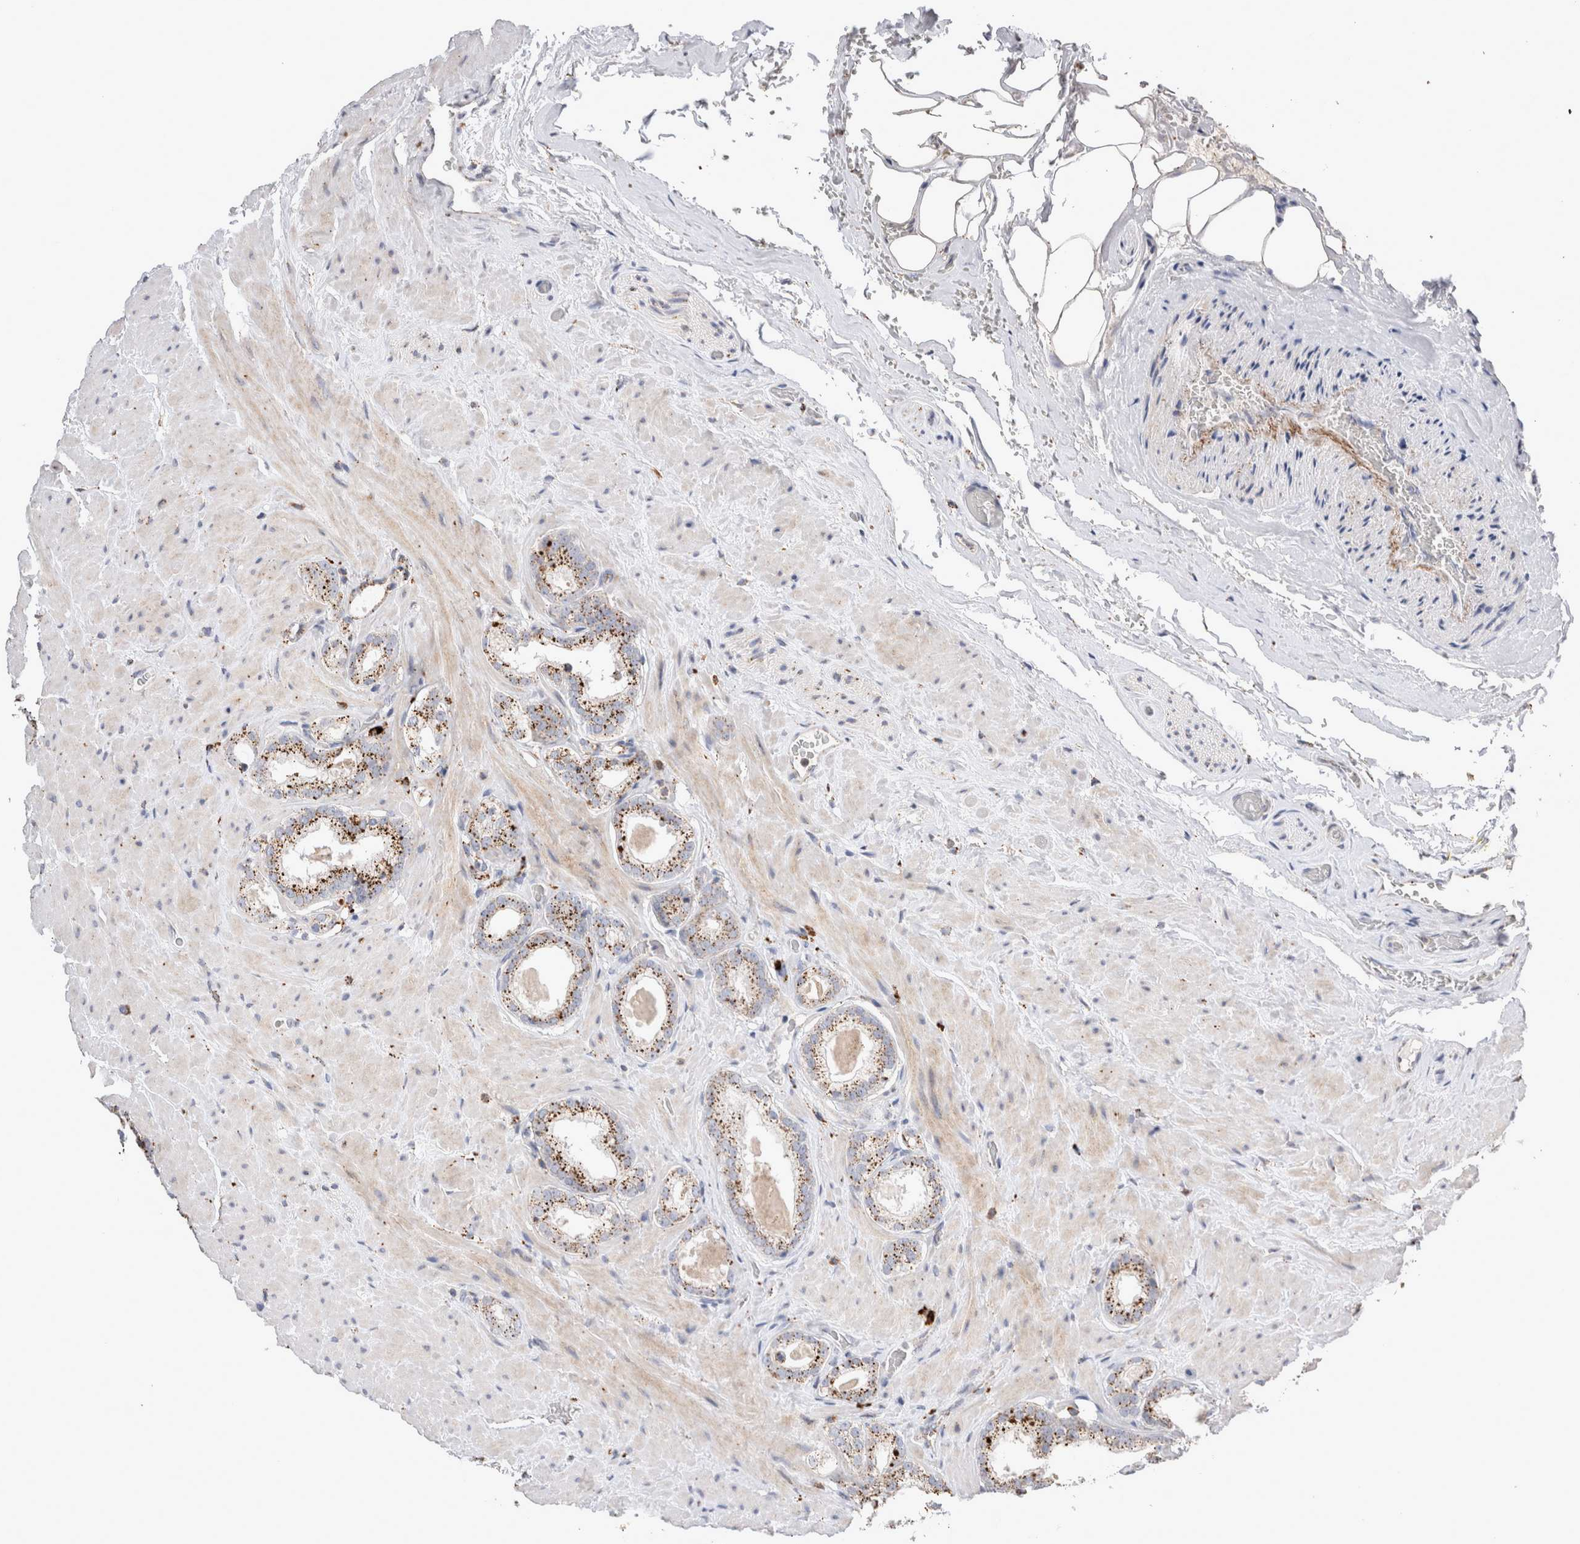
{"staining": {"intensity": "moderate", "quantity": ">75%", "location": "cytoplasmic/membranous"}, "tissue": "prostate cancer", "cell_type": "Tumor cells", "image_type": "cancer", "snomed": [{"axis": "morphology", "description": "Adenocarcinoma, High grade"}, {"axis": "topography", "description": "Prostate"}], "caption": "Protein expression analysis of human prostate cancer reveals moderate cytoplasmic/membranous staining in about >75% of tumor cells. (IHC, brightfield microscopy, high magnification).", "gene": "CTSA", "patient": {"sex": "male", "age": 64}}